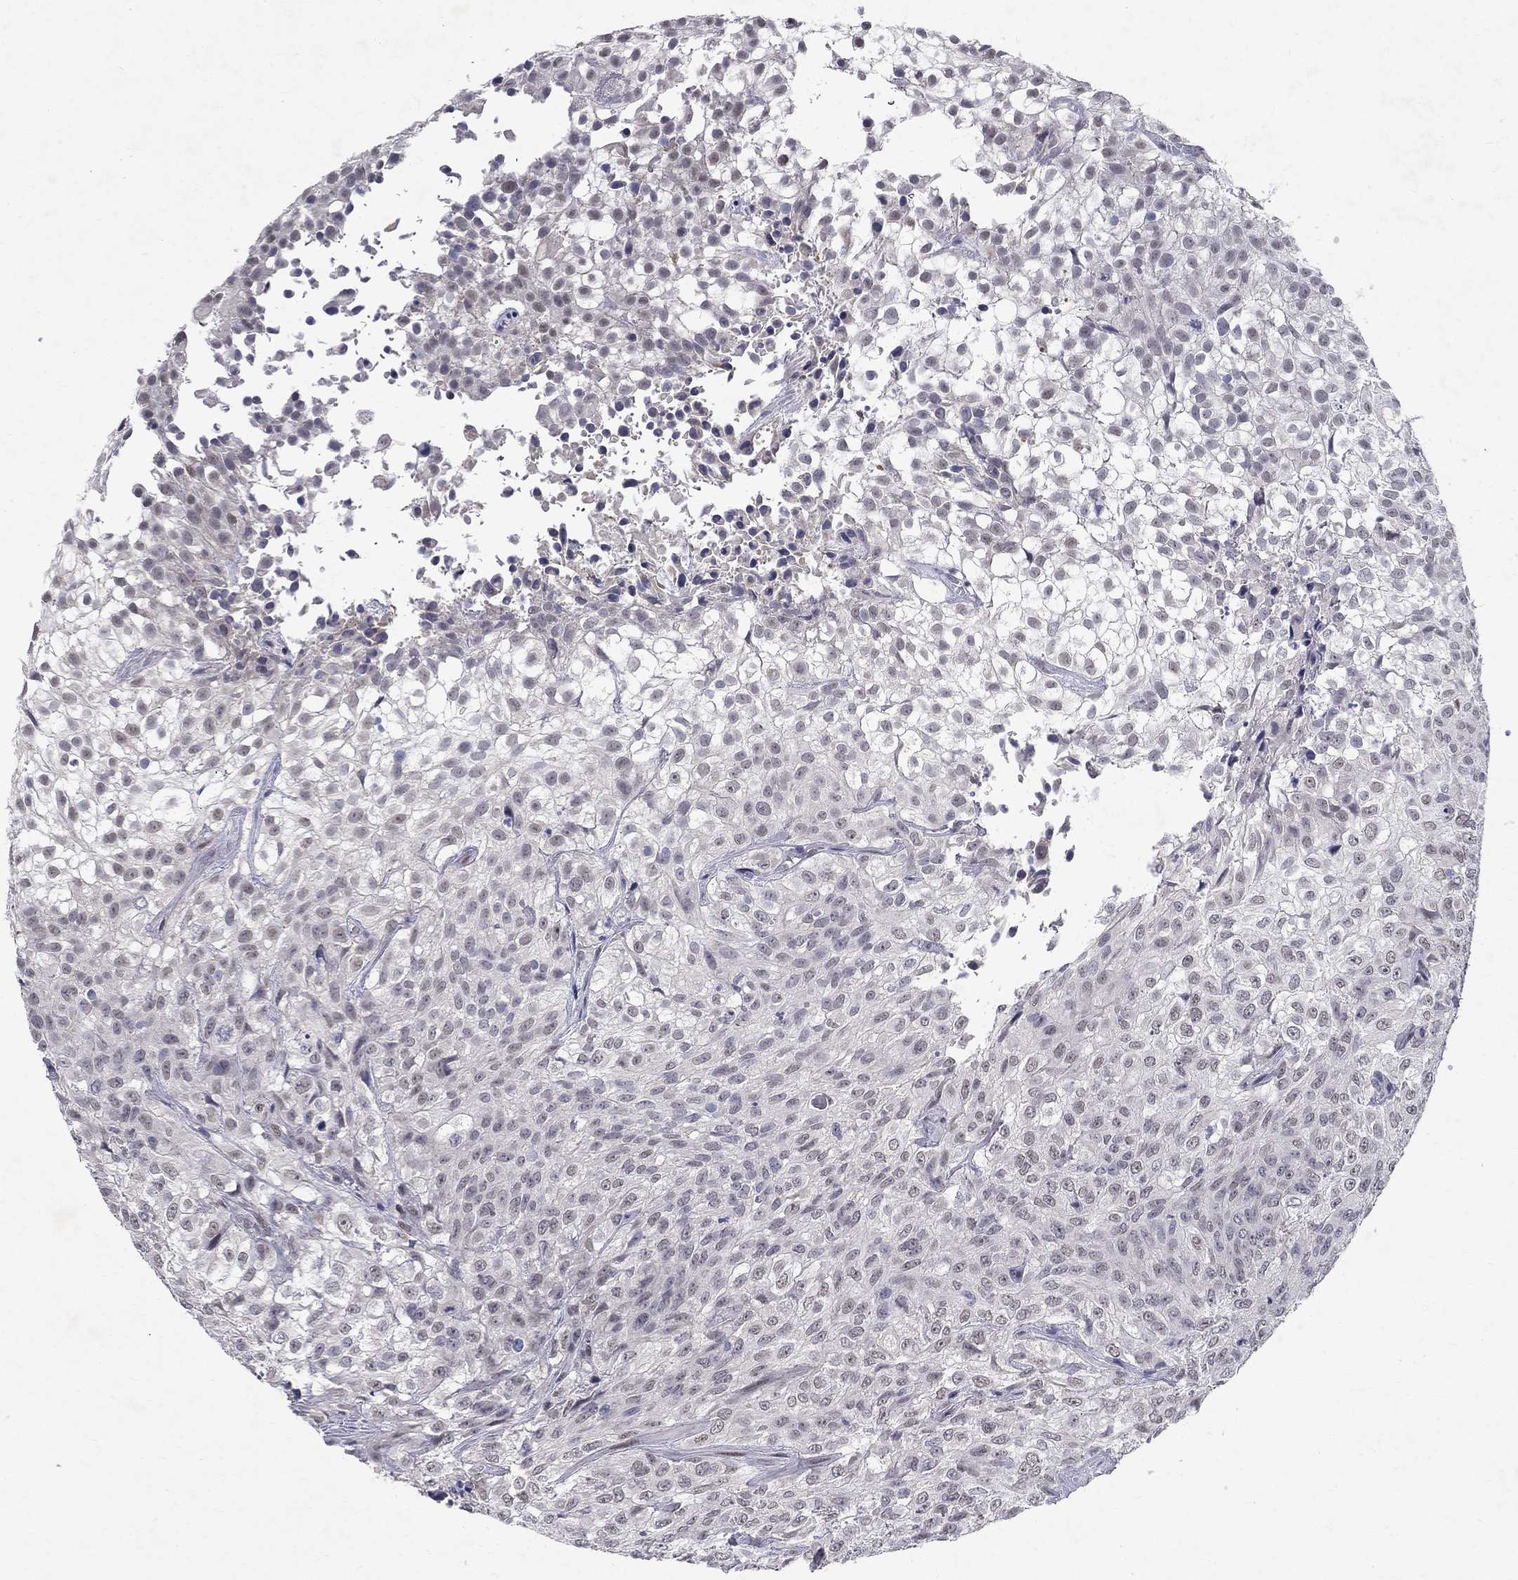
{"staining": {"intensity": "negative", "quantity": "none", "location": "none"}, "tissue": "urothelial cancer", "cell_type": "Tumor cells", "image_type": "cancer", "snomed": [{"axis": "morphology", "description": "Urothelial carcinoma, High grade"}, {"axis": "topography", "description": "Urinary bladder"}], "caption": "High-grade urothelial carcinoma was stained to show a protein in brown. There is no significant staining in tumor cells. (Brightfield microscopy of DAB IHC at high magnification).", "gene": "RBFOX1", "patient": {"sex": "male", "age": 56}}